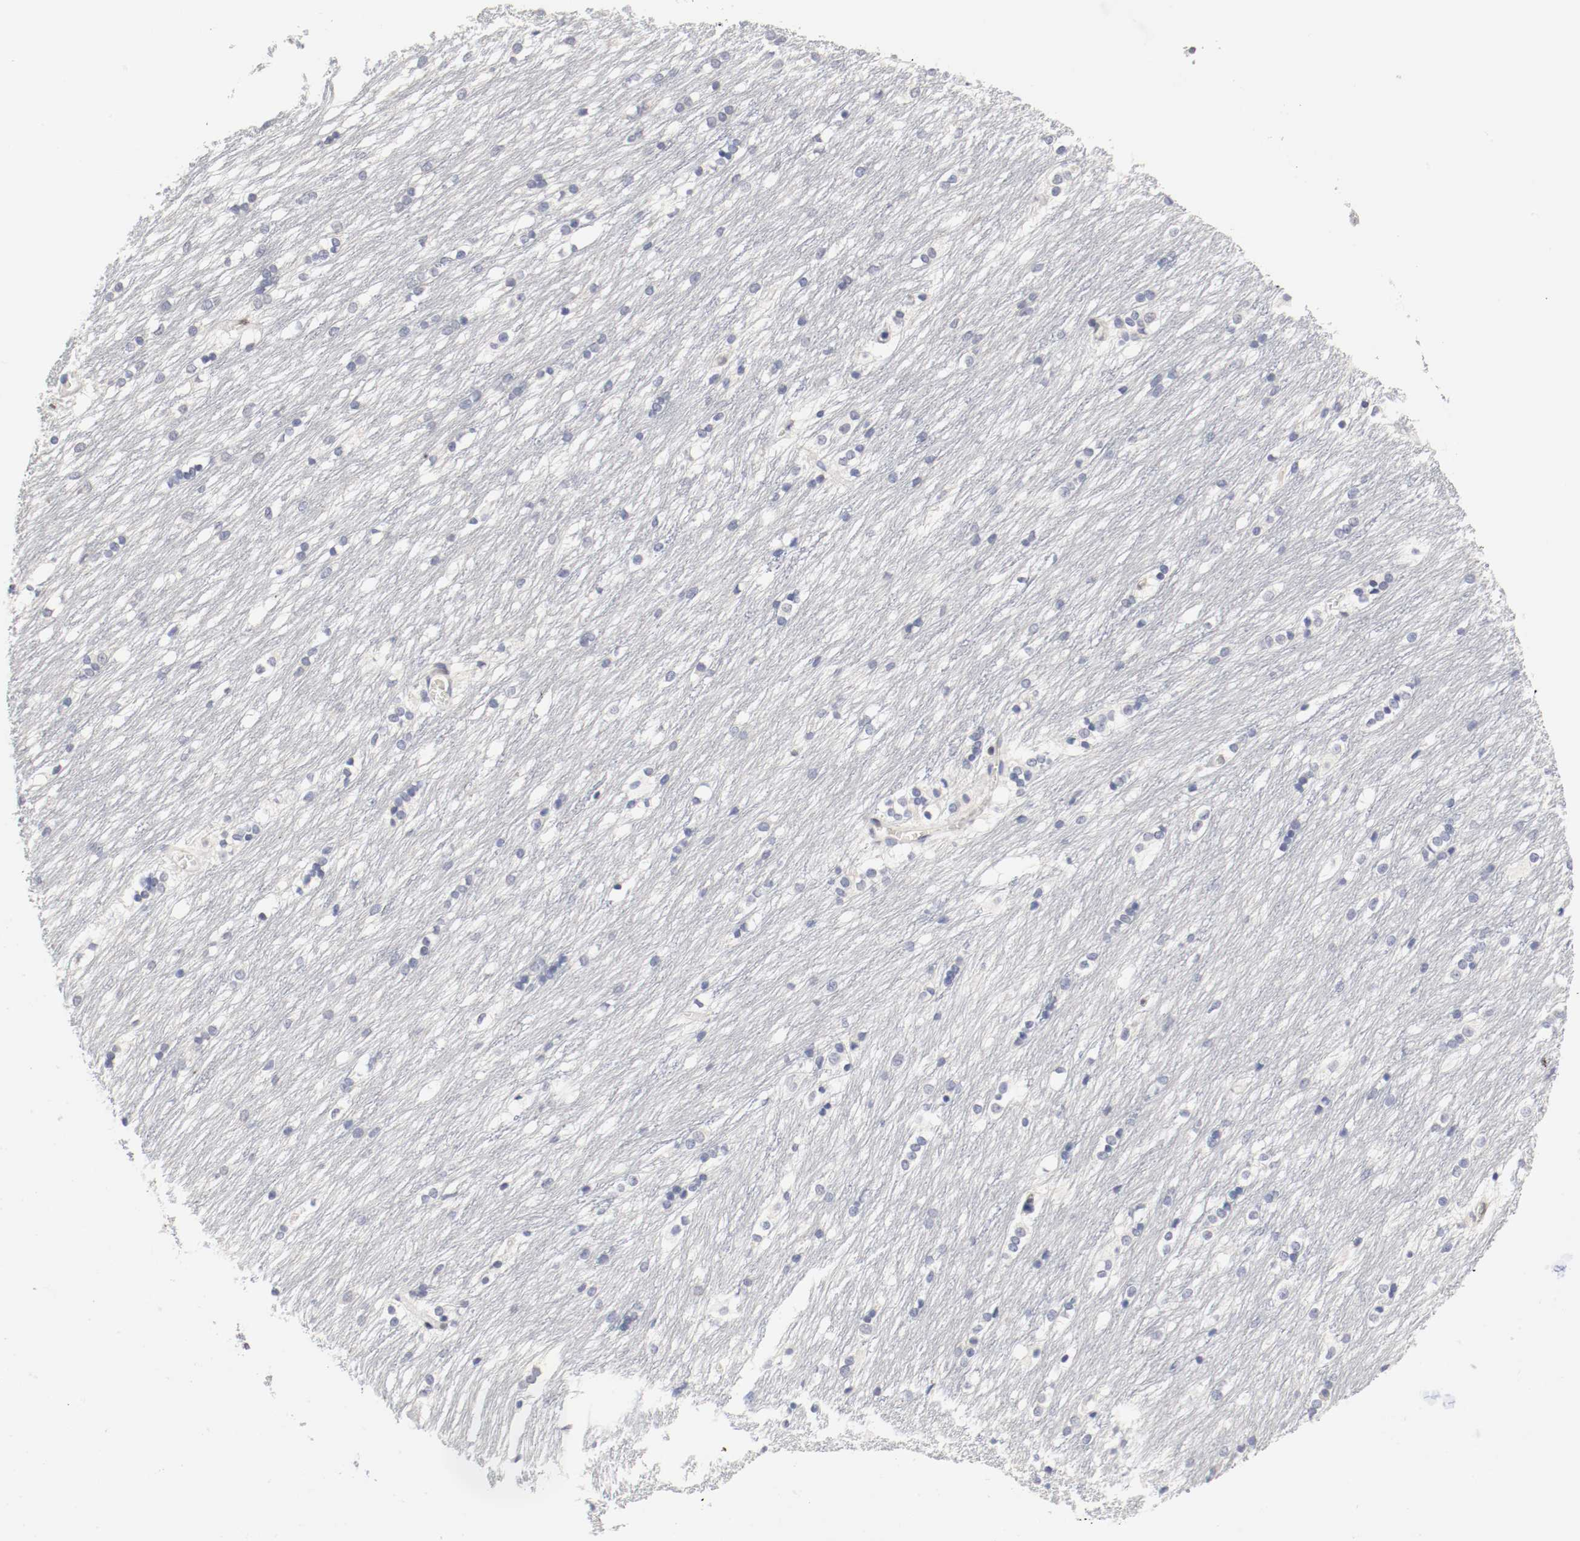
{"staining": {"intensity": "negative", "quantity": "none", "location": "none"}, "tissue": "caudate", "cell_type": "Glial cells", "image_type": "normal", "snomed": [{"axis": "morphology", "description": "Normal tissue, NOS"}, {"axis": "topography", "description": "Lateral ventricle wall"}], "caption": "DAB (3,3'-diaminobenzidine) immunohistochemical staining of unremarkable human caudate shows no significant positivity in glial cells.", "gene": "FOSL2", "patient": {"sex": "female", "age": 19}}